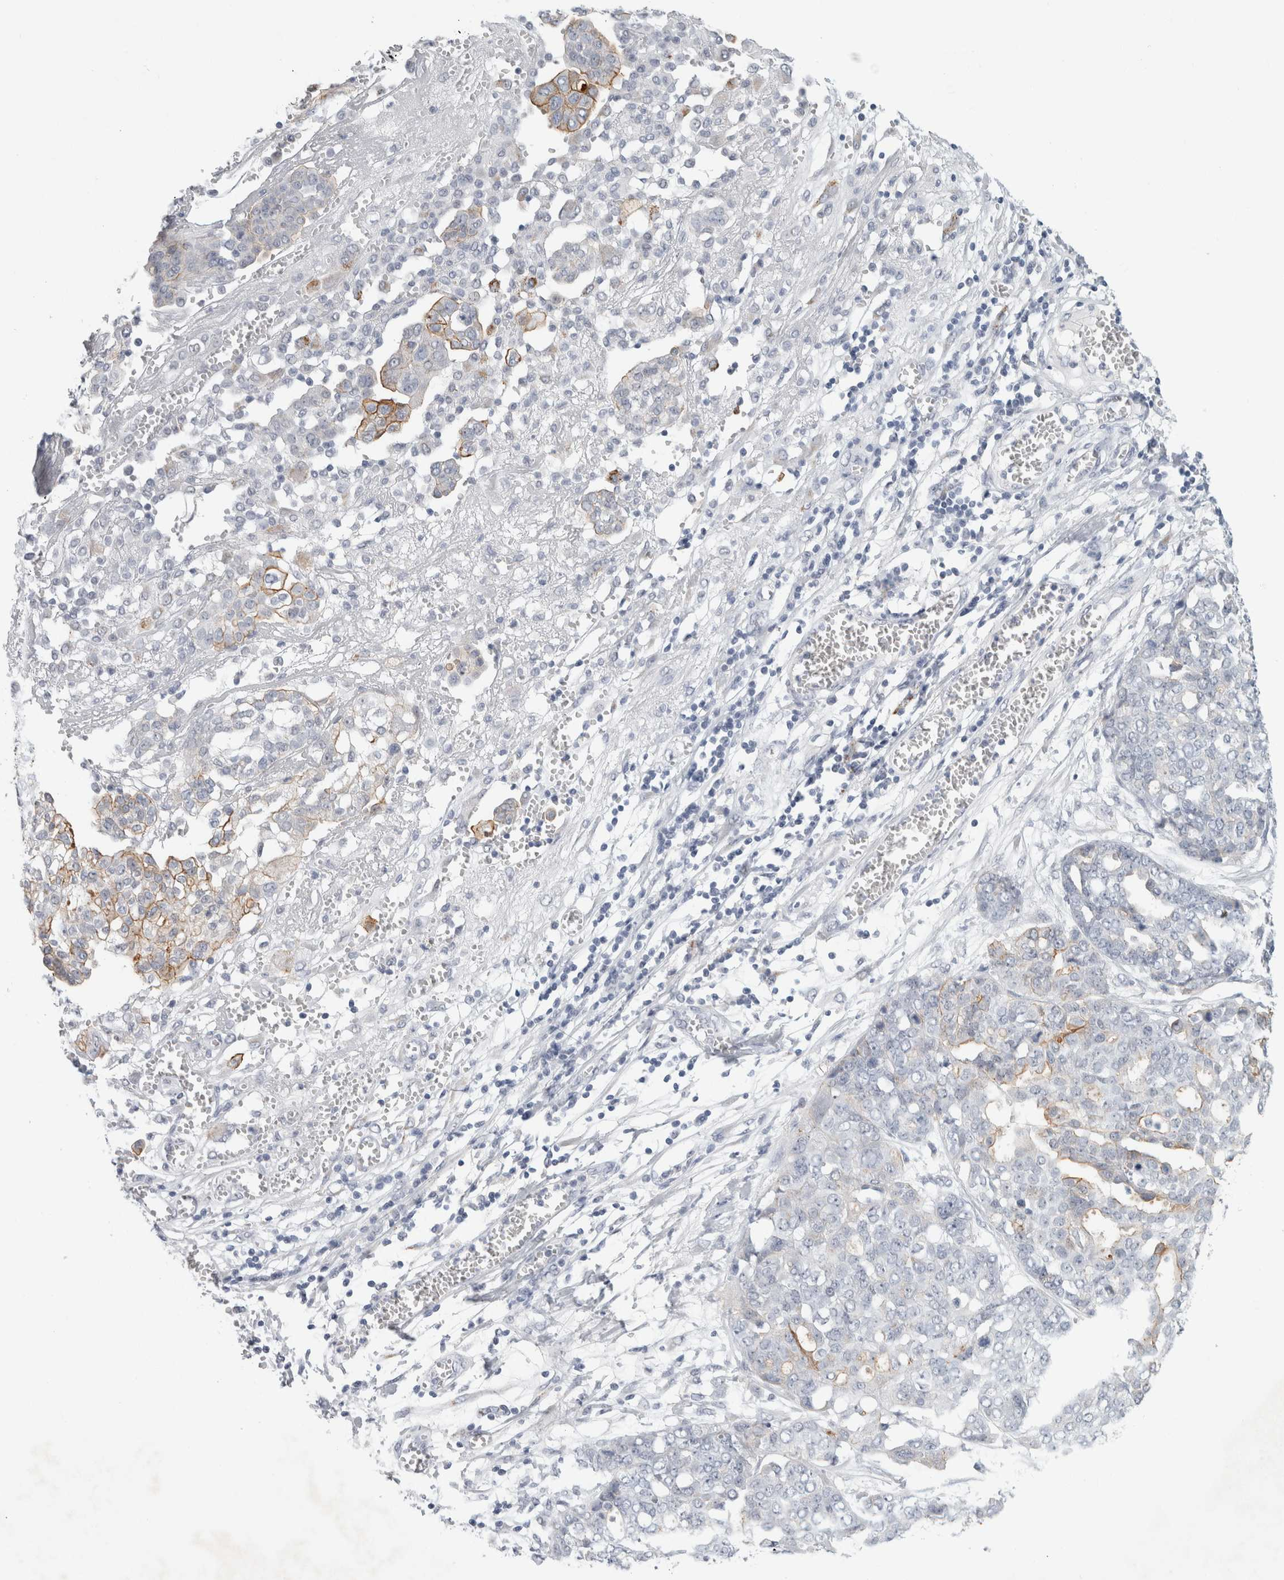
{"staining": {"intensity": "moderate", "quantity": "<25%", "location": "cytoplasmic/membranous"}, "tissue": "ovarian cancer", "cell_type": "Tumor cells", "image_type": "cancer", "snomed": [{"axis": "morphology", "description": "Cystadenocarcinoma, serous, NOS"}, {"axis": "topography", "description": "Soft tissue"}, {"axis": "topography", "description": "Ovary"}], "caption": "DAB immunohistochemical staining of ovarian serous cystadenocarcinoma shows moderate cytoplasmic/membranous protein staining in about <25% of tumor cells. Immunohistochemistry stains the protein in brown and the nuclei are stained blue.", "gene": "NIPA1", "patient": {"sex": "female", "age": 57}}